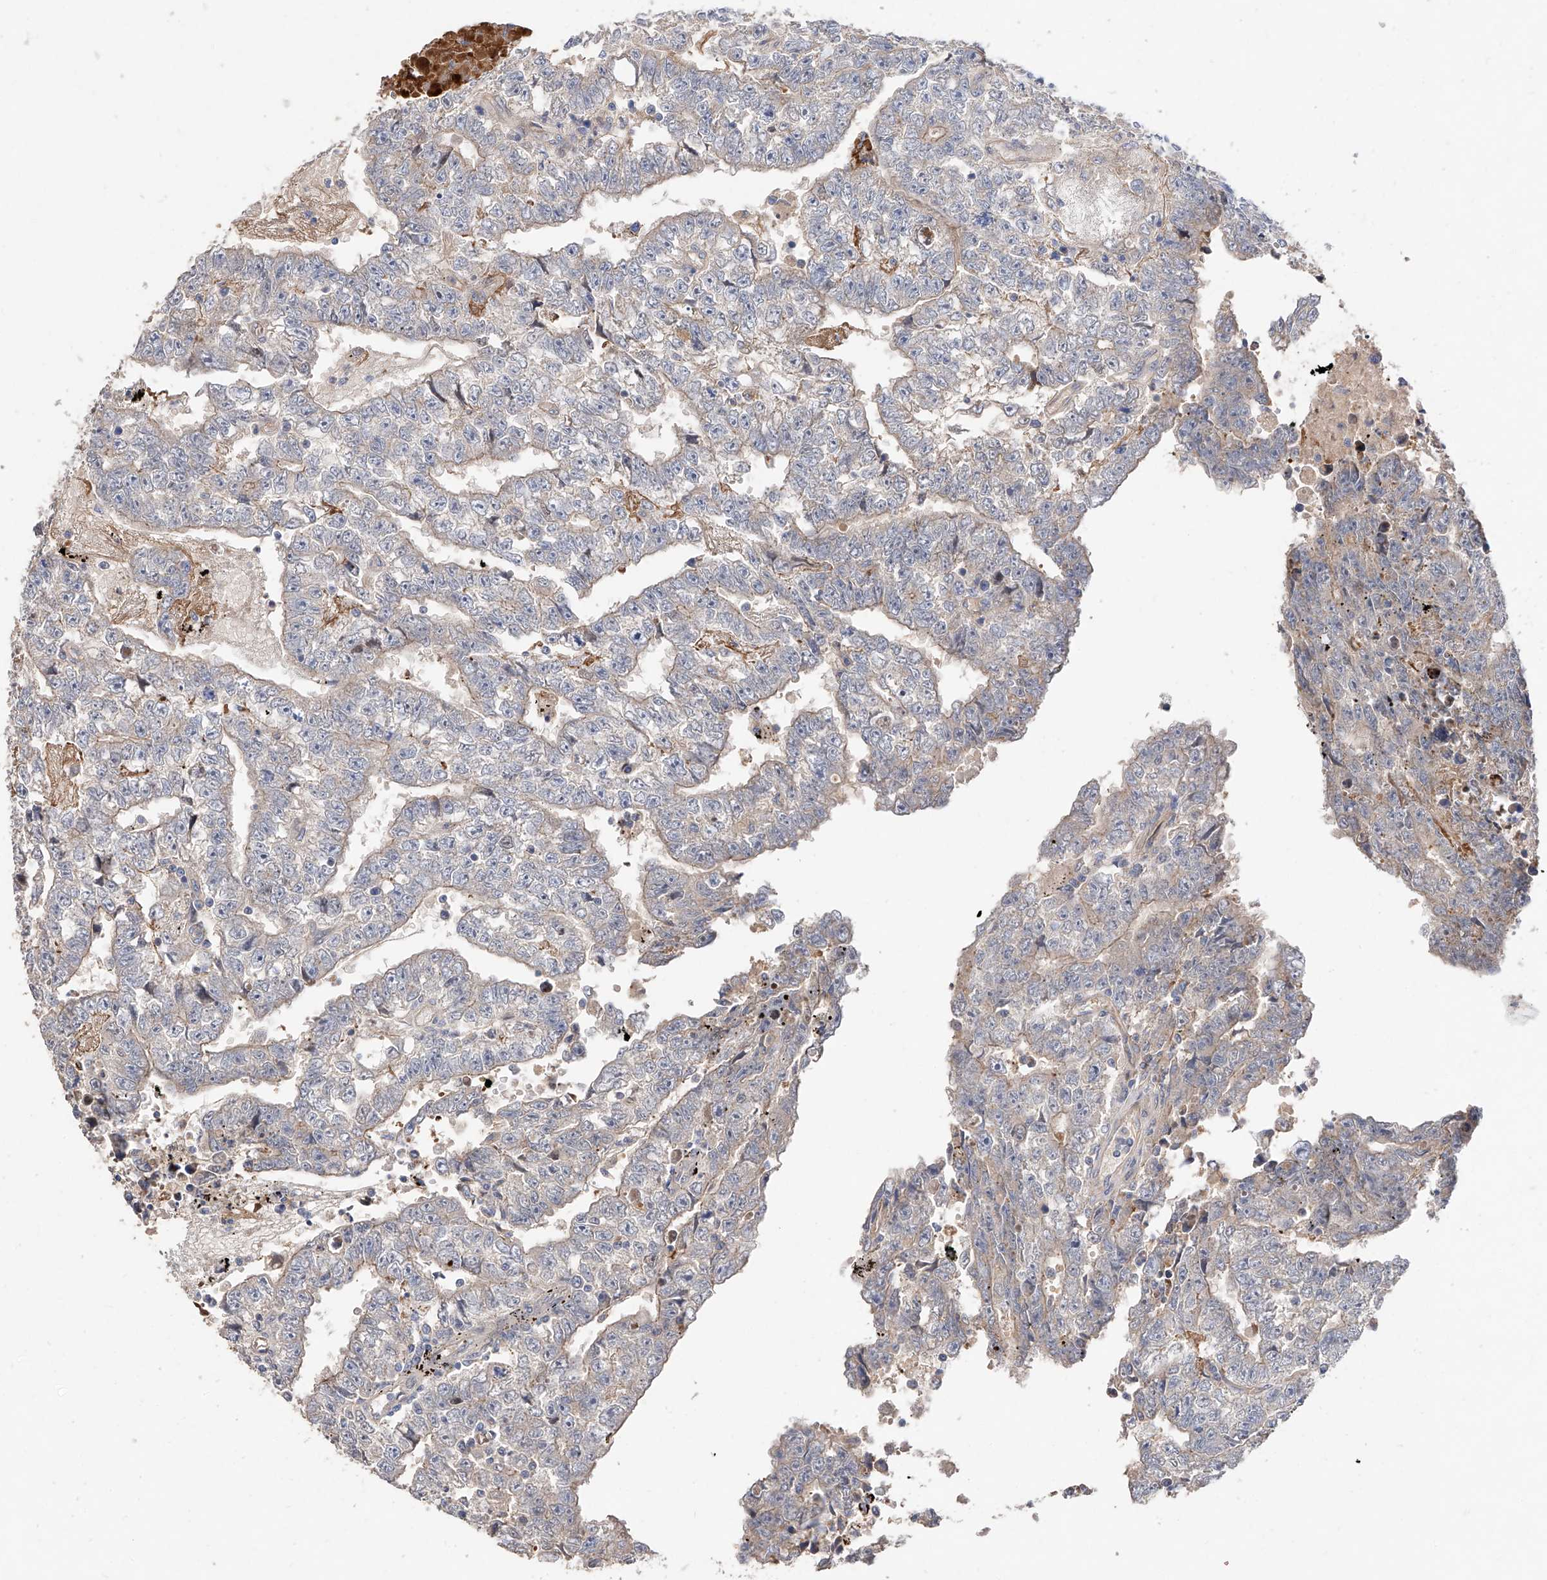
{"staining": {"intensity": "negative", "quantity": "none", "location": "none"}, "tissue": "testis cancer", "cell_type": "Tumor cells", "image_type": "cancer", "snomed": [{"axis": "morphology", "description": "Carcinoma, Embryonal, NOS"}, {"axis": "topography", "description": "Testis"}], "caption": "Human embryonal carcinoma (testis) stained for a protein using immunohistochemistry shows no staining in tumor cells.", "gene": "FUCA2", "patient": {"sex": "male", "age": 25}}